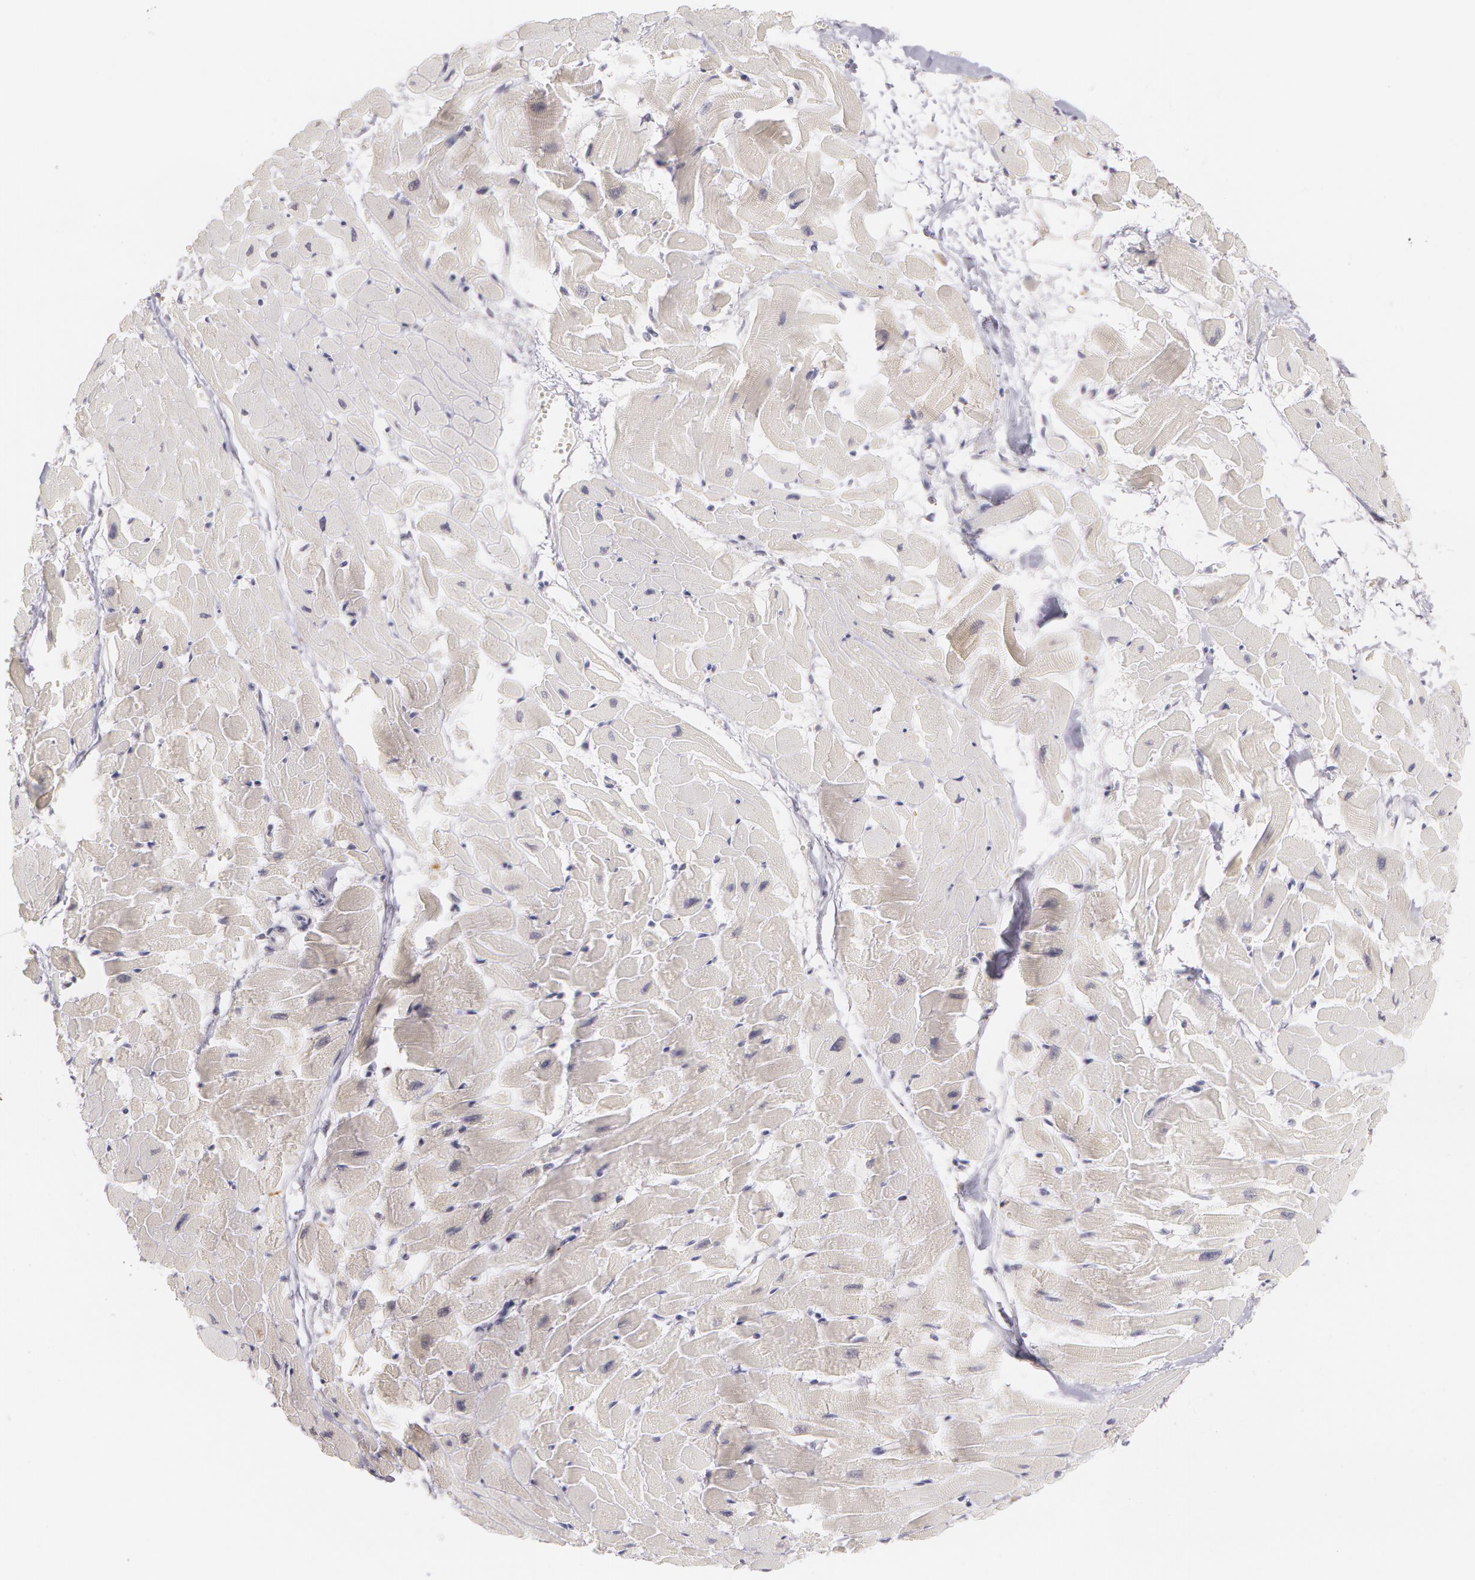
{"staining": {"intensity": "weak", "quantity": "<25%", "location": "cytoplasmic/membranous"}, "tissue": "heart muscle", "cell_type": "Cardiomyocytes", "image_type": "normal", "snomed": [{"axis": "morphology", "description": "Normal tissue, NOS"}, {"axis": "topography", "description": "Heart"}], "caption": "This is an immunohistochemistry image of normal heart muscle. There is no staining in cardiomyocytes.", "gene": "LBP", "patient": {"sex": "female", "age": 19}}